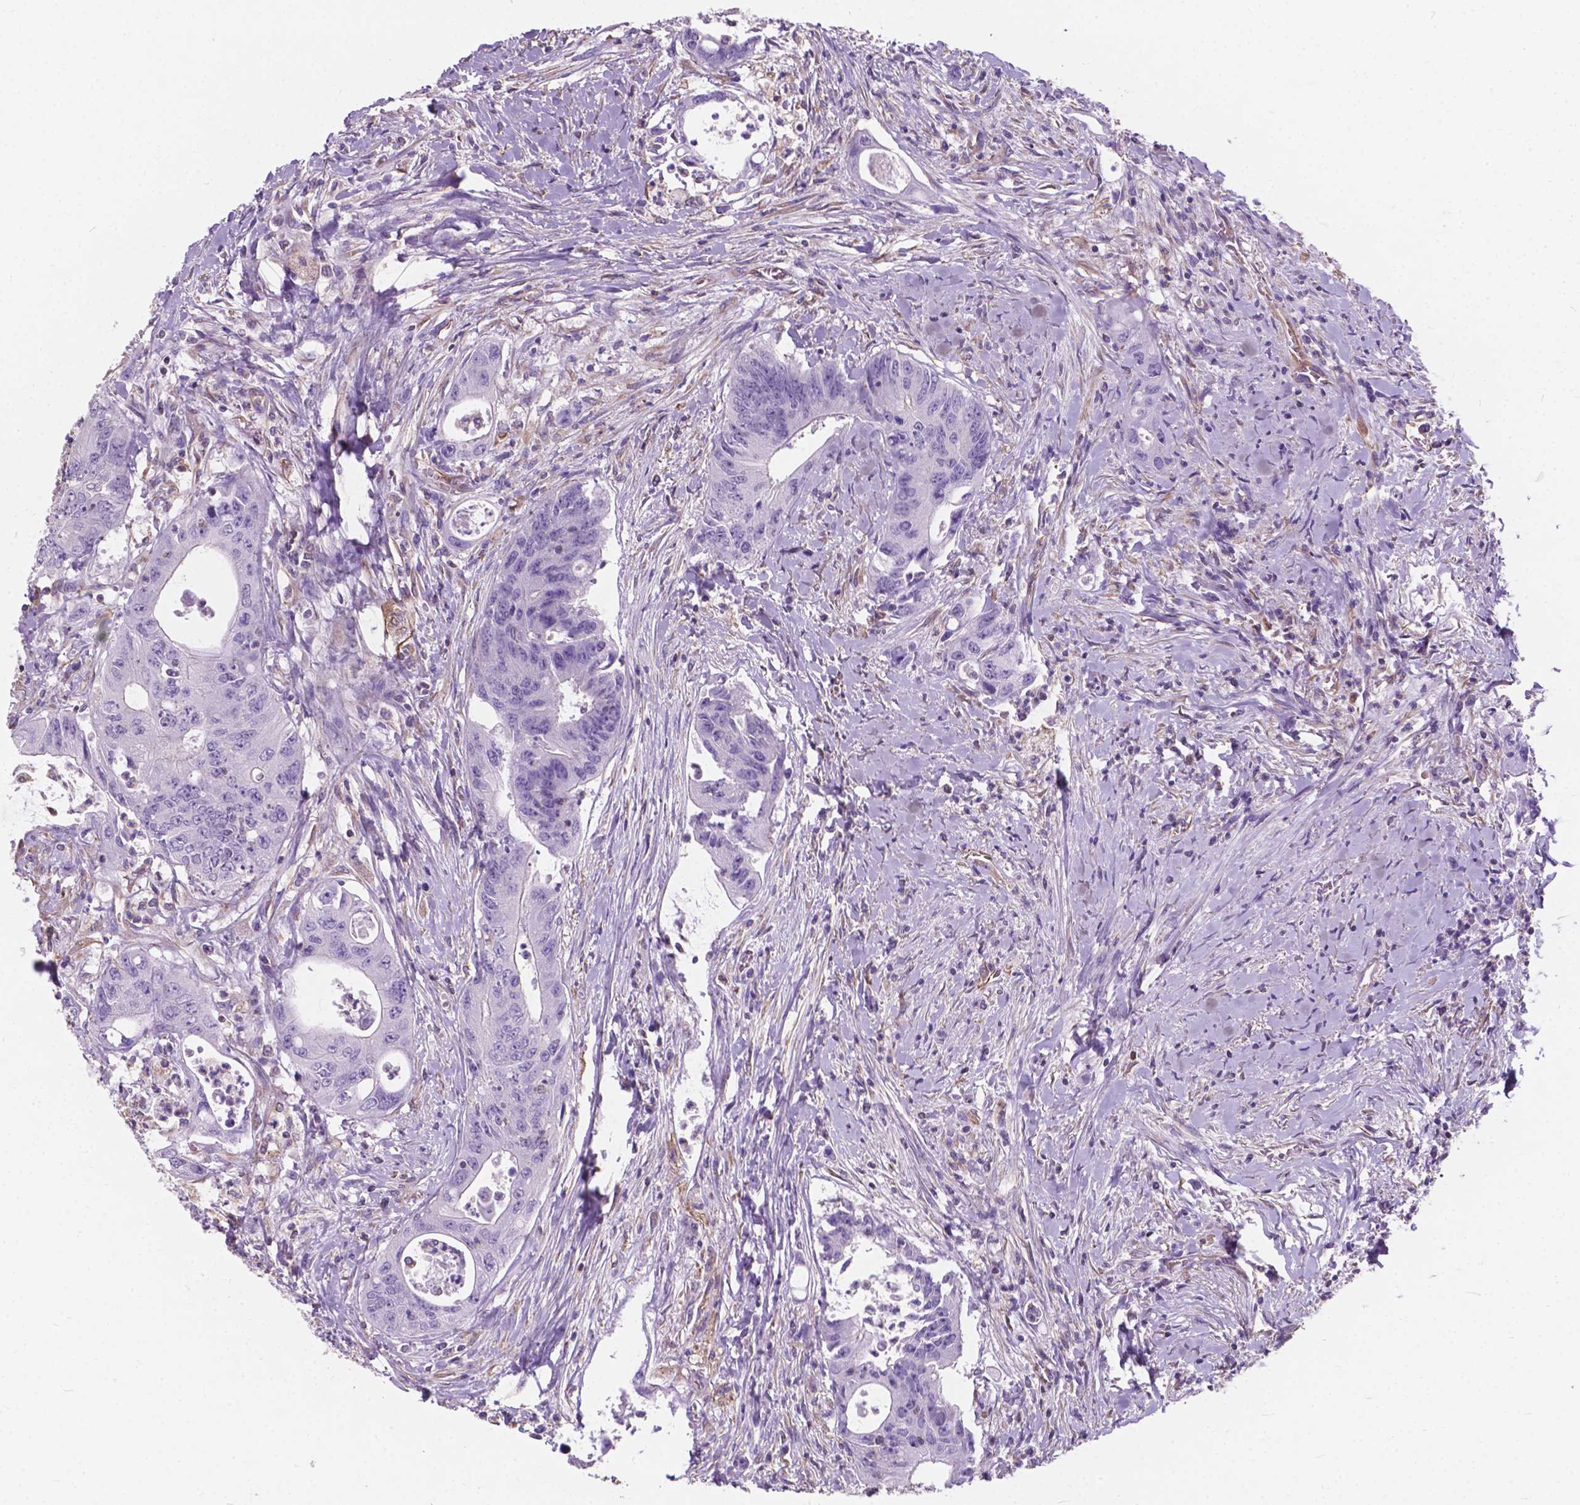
{"staining": {"intensity": "negative", "quantity": "none", "location": "none"}, "tissue": "colorectal cancer", "cell_type": "Tumor cells", "image_type": "cancer", "snomed": [{"axis": "morphology", "description": "Adenocarcinoma, NOS"}, {"axis": "topography", "description": "Rectum"}], "caption": "Immunohistochemistry of colorectal cancer (adenocarcinoma) shows no expression in tumor cells.", "gene": "AMOT", "patient": {"sex": "male", "age": 59}}